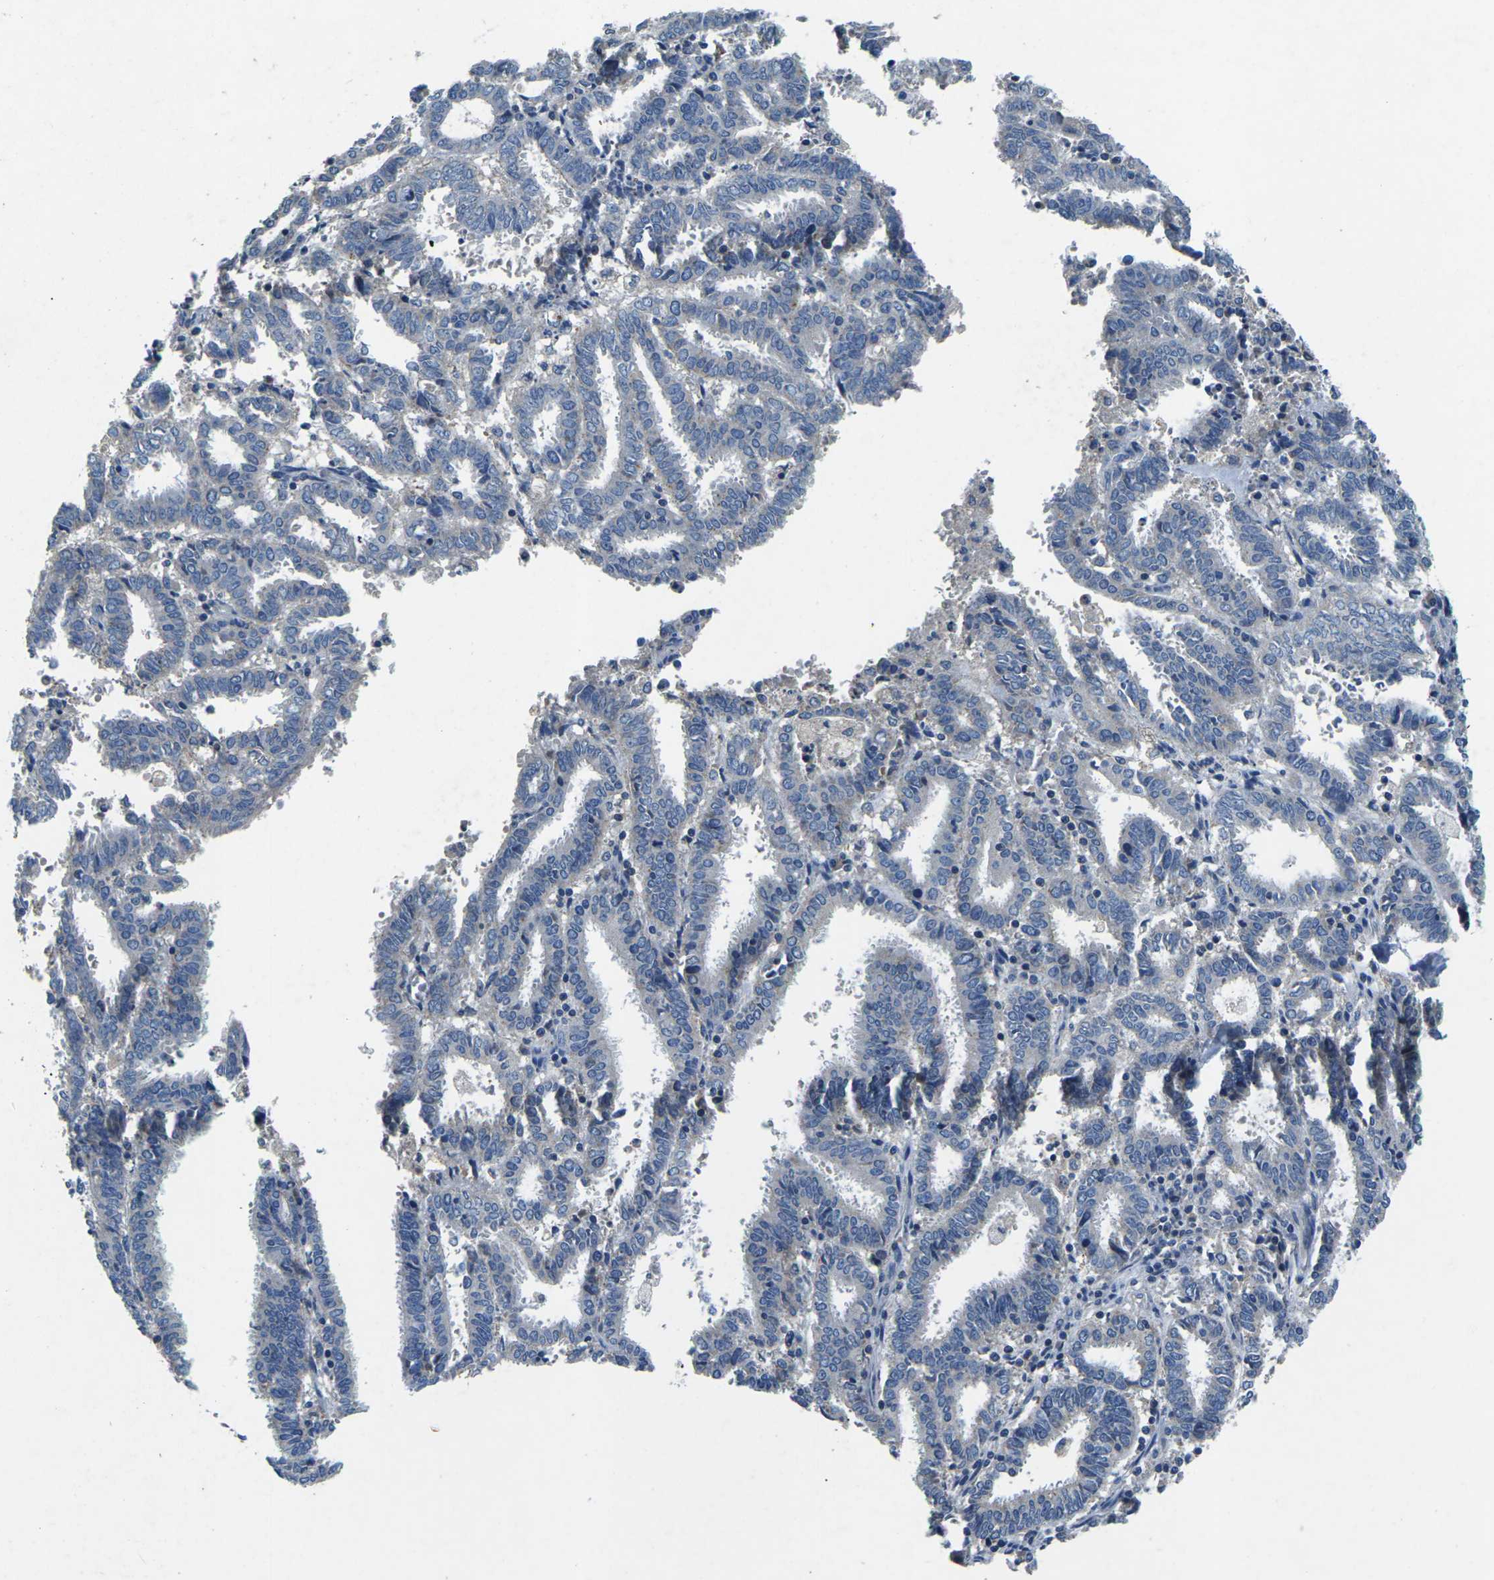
{"staining": {"intensity": "negative", "quantity": "none", "location": "none"}, "tissue": "endometrial cancer", "cell_type": "Tumor cells", "image_type": "cancer", "snomed": [{"axis": "morphology", "description": "Adenocarcinoma, NOS"}, {"axis": "topography", "description": "Uterus"}], "caption": "The photomicrograph reveals no staining of tumor cells in endometrial cancer.", "gene": "PDCD6IP", "patient": {"sex": "female", "age": 83}}